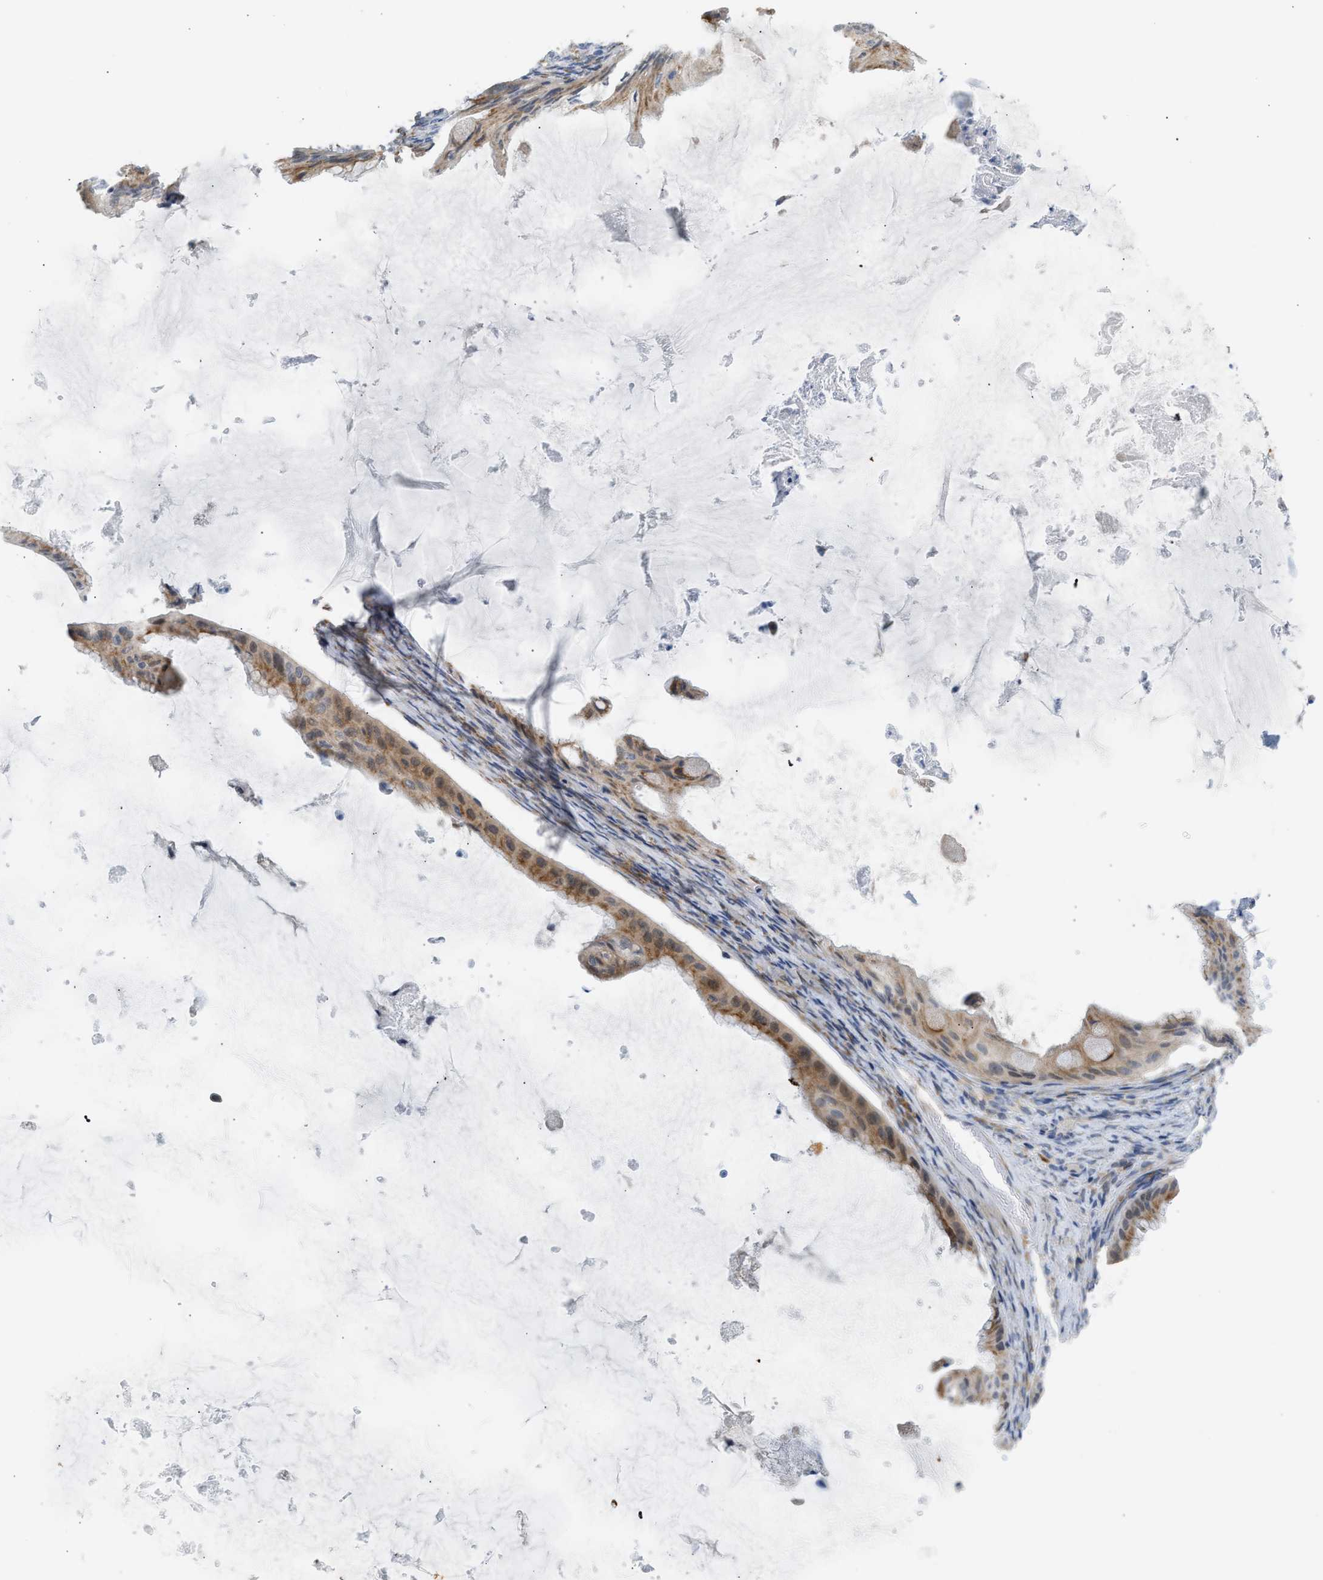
{"staining": {"intensity": "moderate", "quantity": ">75%", "location": "cytoplasmic/membranous"}, "tissue": "ovarian cancer", "cell_type": "Tumor cells", "image_type": "cancer", "snomed": [{"axis": "morphology", "description": "Cystadenocarcinoma, mucinous, NOS"}, {"axis": "topography", "description": "Ovary"}], "caption": "A medium amount of moderate cytoplasmic/membranous staining is seen in approximately >75% of tumor cells in mucinous cystadenocarcinoma (ovarian) tissue. (DAB IHC with brightfield microscopy, high magnification).", "gene": "KCNC2", "patient": {"sex": "female", "age": 61}}